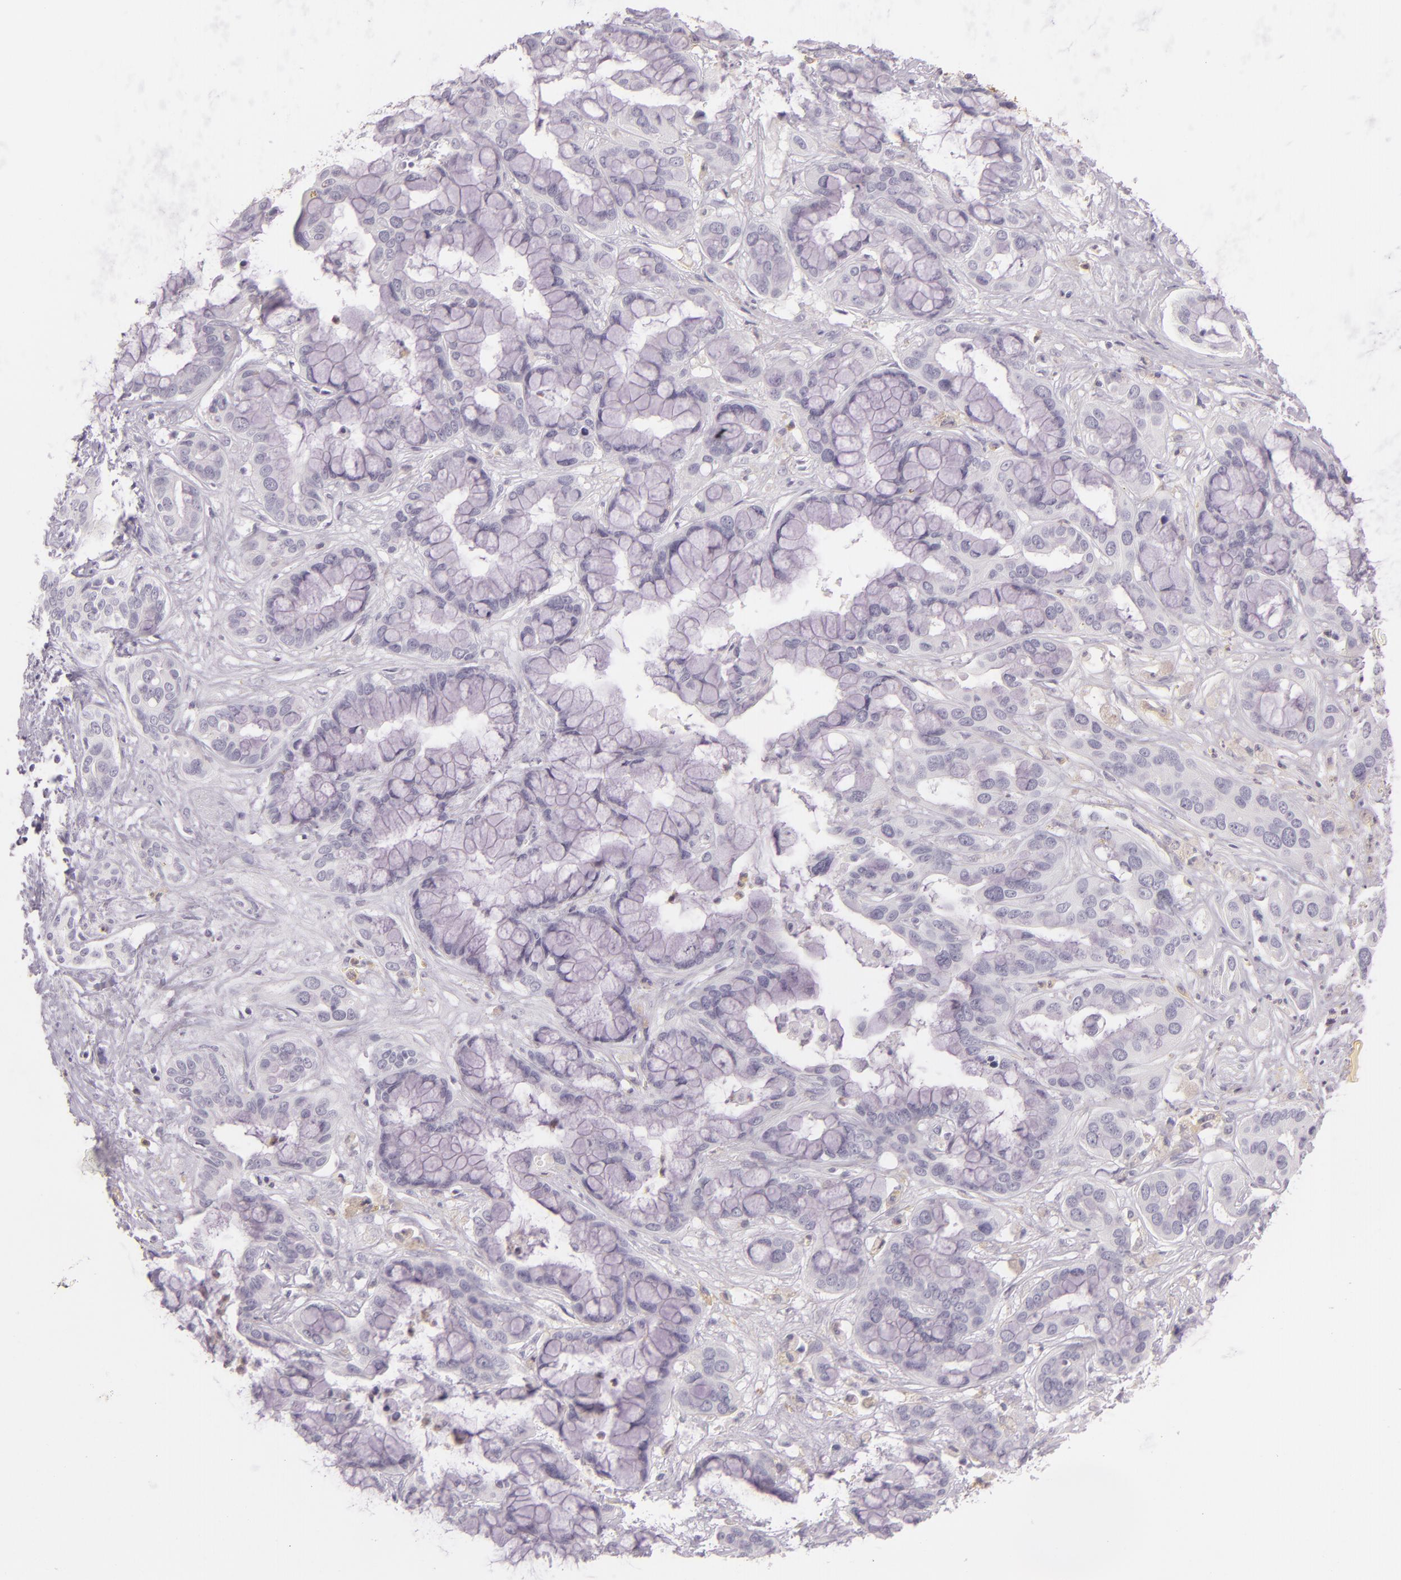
{"staining": {"intensity": "negative", "quantity": "none", "location": "none"}, "tissue": "liver cancer", "cell_type": "Tumor cells", "image_type": "cancer", "snomed": [{"axis": "morphology", "description": "Cholangiocarcinoma"}, {"axis": "topography", "description": "Liver"}], "caption": "Image shows no significant protein staining in tumor cells of liver cholangiocarcinoma.", "gene": "CBS", "patient": {"sex": "female", "age": 65}}